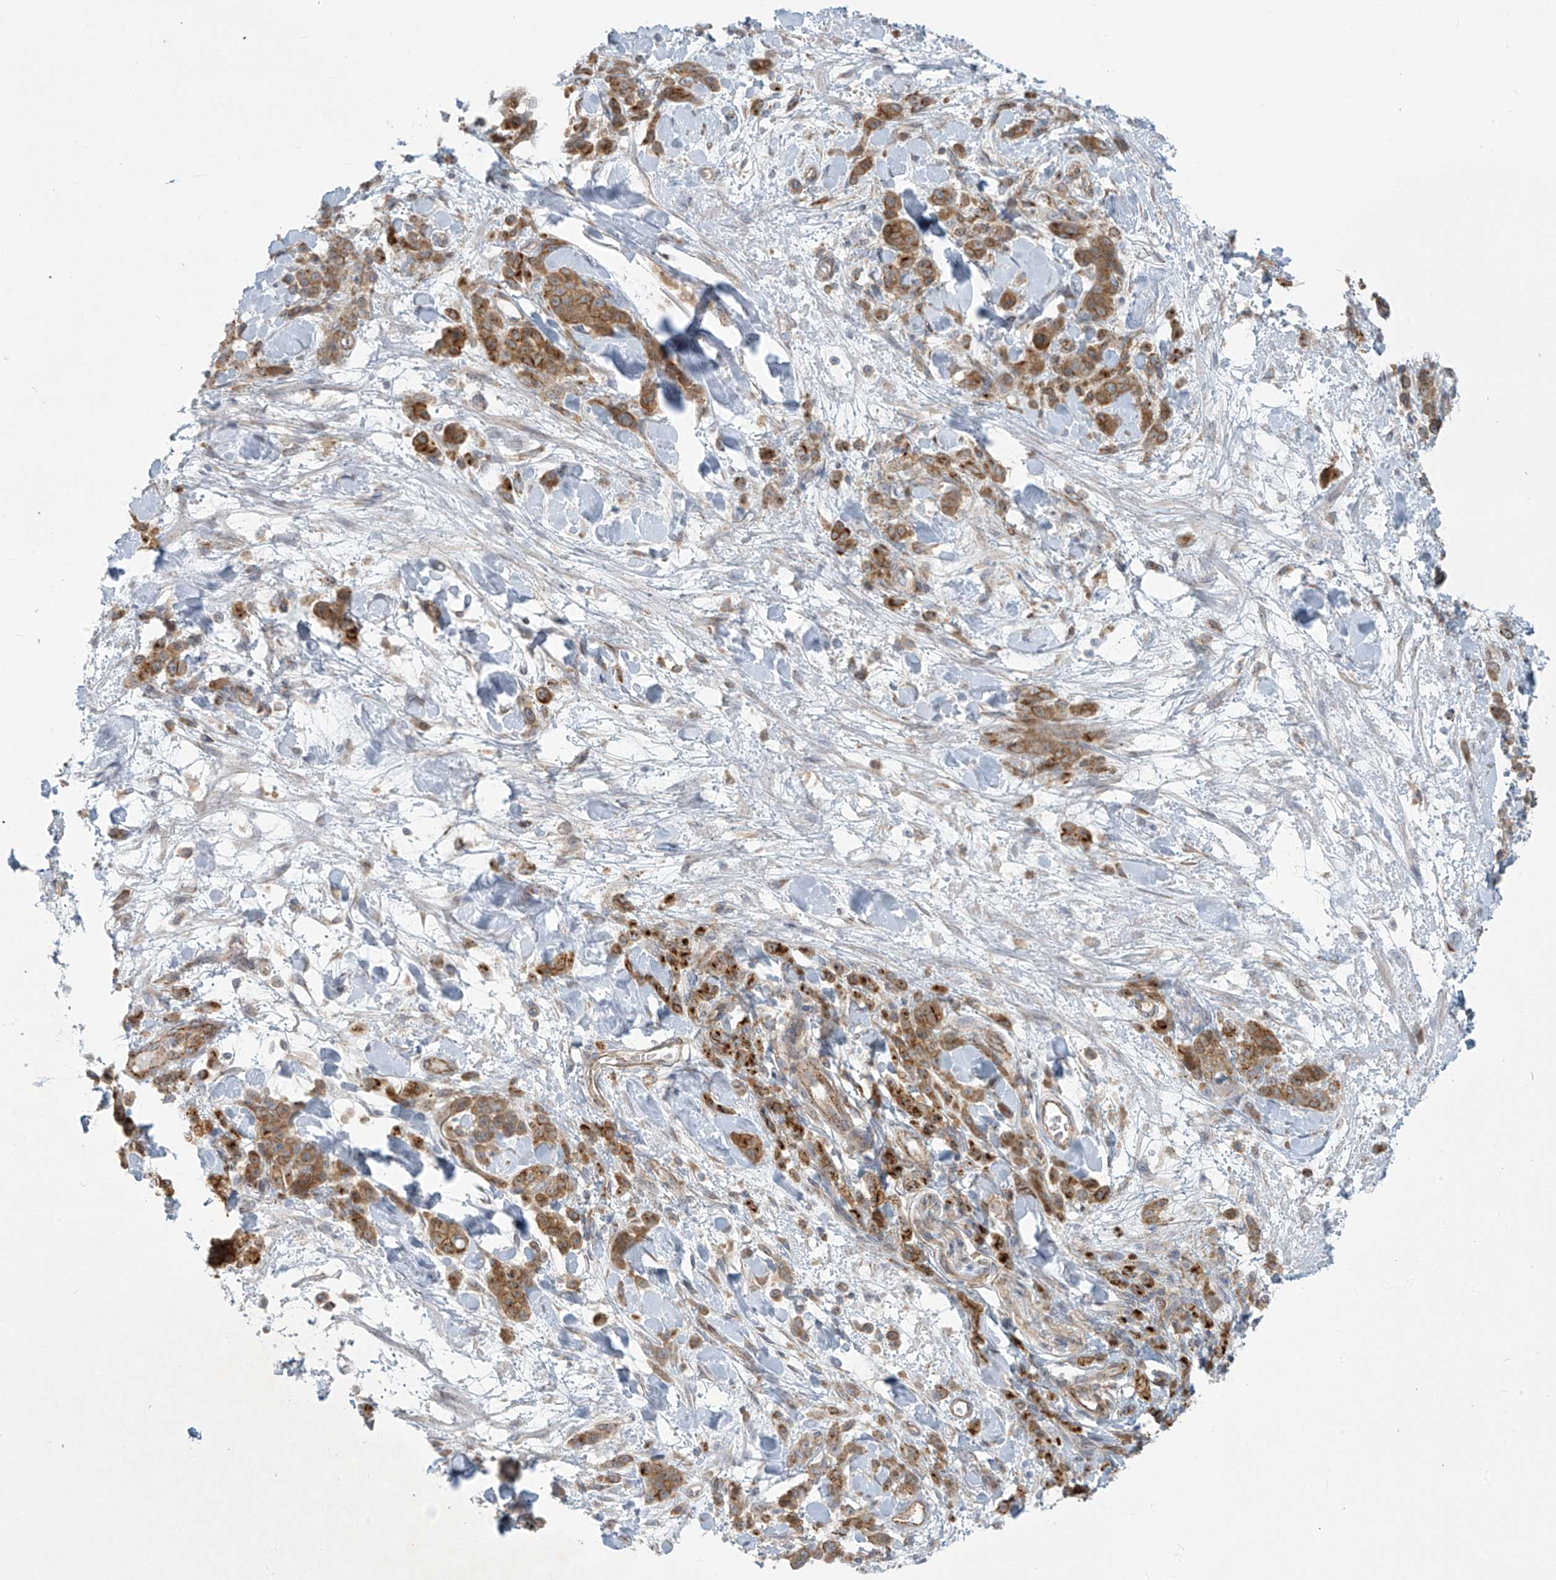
{"staining": {"intensity": "moderate", "quantity": ">75%", "location": "cytoplasmic/membranous"}, "tissue": "stomach cancer", "cell_type": "Tumor cells", "image_type": "cancer", "snomed": [{"axis": "morphology", "description": "Normal tissue, NOS"}, {"axis": "morphology", "description": "Adenocarcinoma, NOS"}, {"axis": "topography", "description": "Stomach"}], "caption": "Immunohistochemistry (IHC) micrograph of neoplastic tissue: human stomach cancer stained using IHC demonstrates medium levels of moderate protein expression localized specifically in the cytoplasmic/membranous of tumor cells, appearing as a cytoplasmic/membranous brown color.", "gene": "LZTS3", "patient": {"sex": "male", "age": 82}}